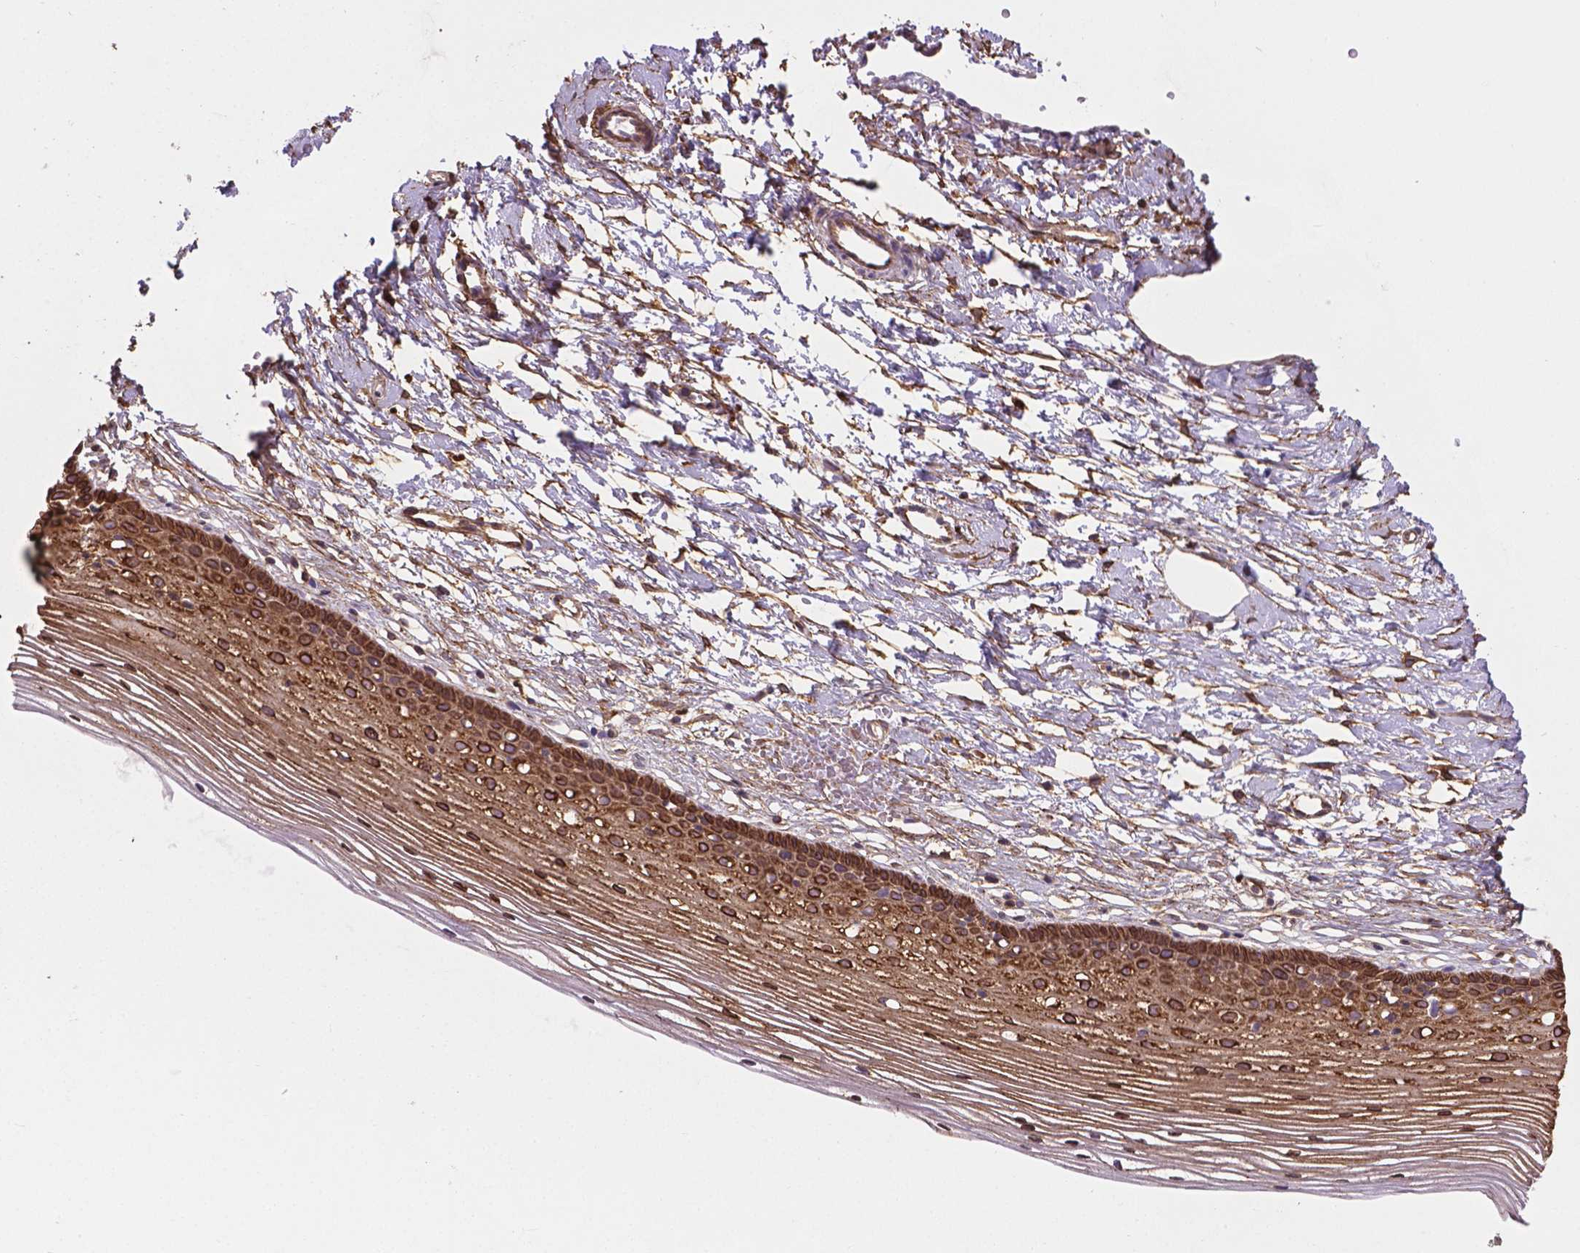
{"staining": {"intensity": "weak", "quantity": "25%-75%", "location": "cytoplasmic/membranous"}, "tissue": "cervix", "cell_type": "Glandular cells", "image_type": "normal", "snomed": [{"axis": "morphology", "description": "Normal tissue, NOS"}, {"axis": "topography", "description": "Cervix"}], "caption": "This is a photomicrograph of immunohistochemistry (IHC) staining of benign cervix, which shows weak staining in the cytoplasmic/membranous of glandular cells.", "gene": "TCAF1", "patient": {"sex": "female", "age": 40}}